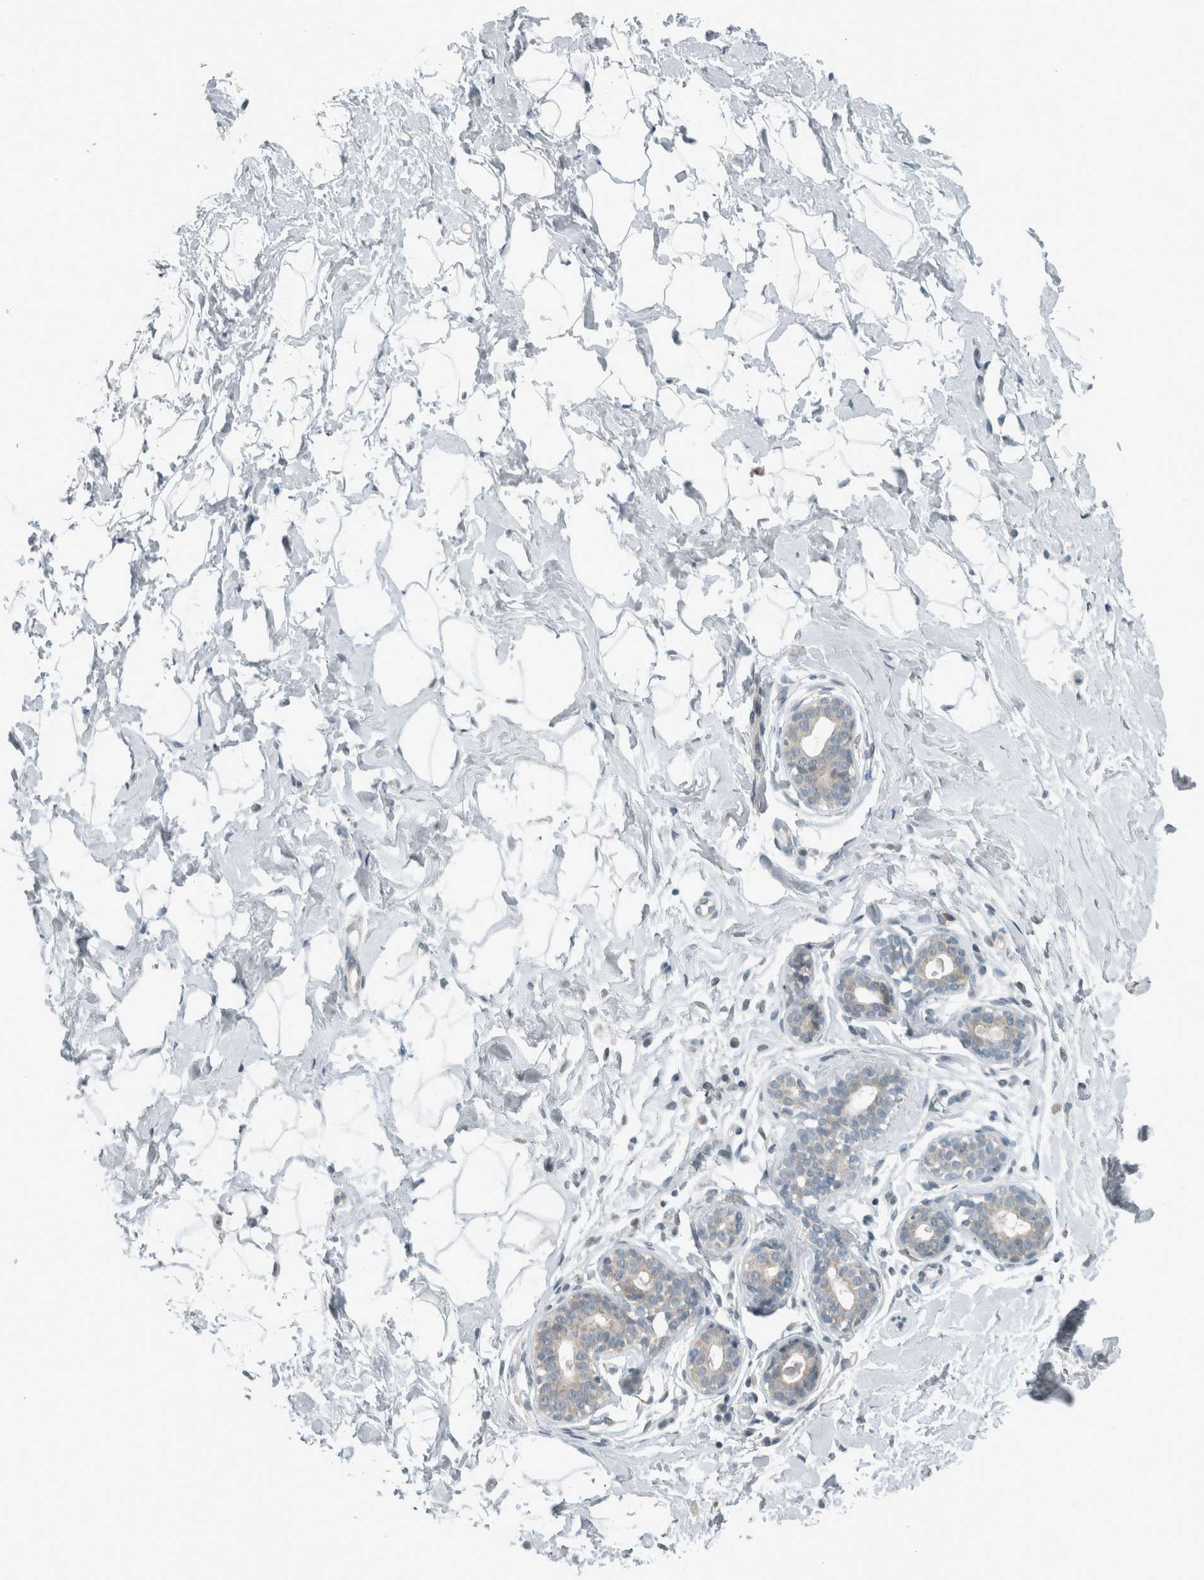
{"staining": {"intensity": "negative", "quantity": "none", "location": "none"}, "tissue": "breast", "cell_type": "Adipocytes", "image_type": "normal", "snomed": [{"axis": "morphology", "description": "Normal tissue, NOS"}, {"axis": "morphology", "description": "Adenoma, NOS"}, {"axis": "topography", "description": "Breast"}], "caption": "Image shows no protein expression in adipocytes of unremarkable breast. (DAB immunohistochemistry visualized using brightfield microscopy, high magnification).", "gene": "KIF1C", "patient": {"sex": "female", "age": 23}}